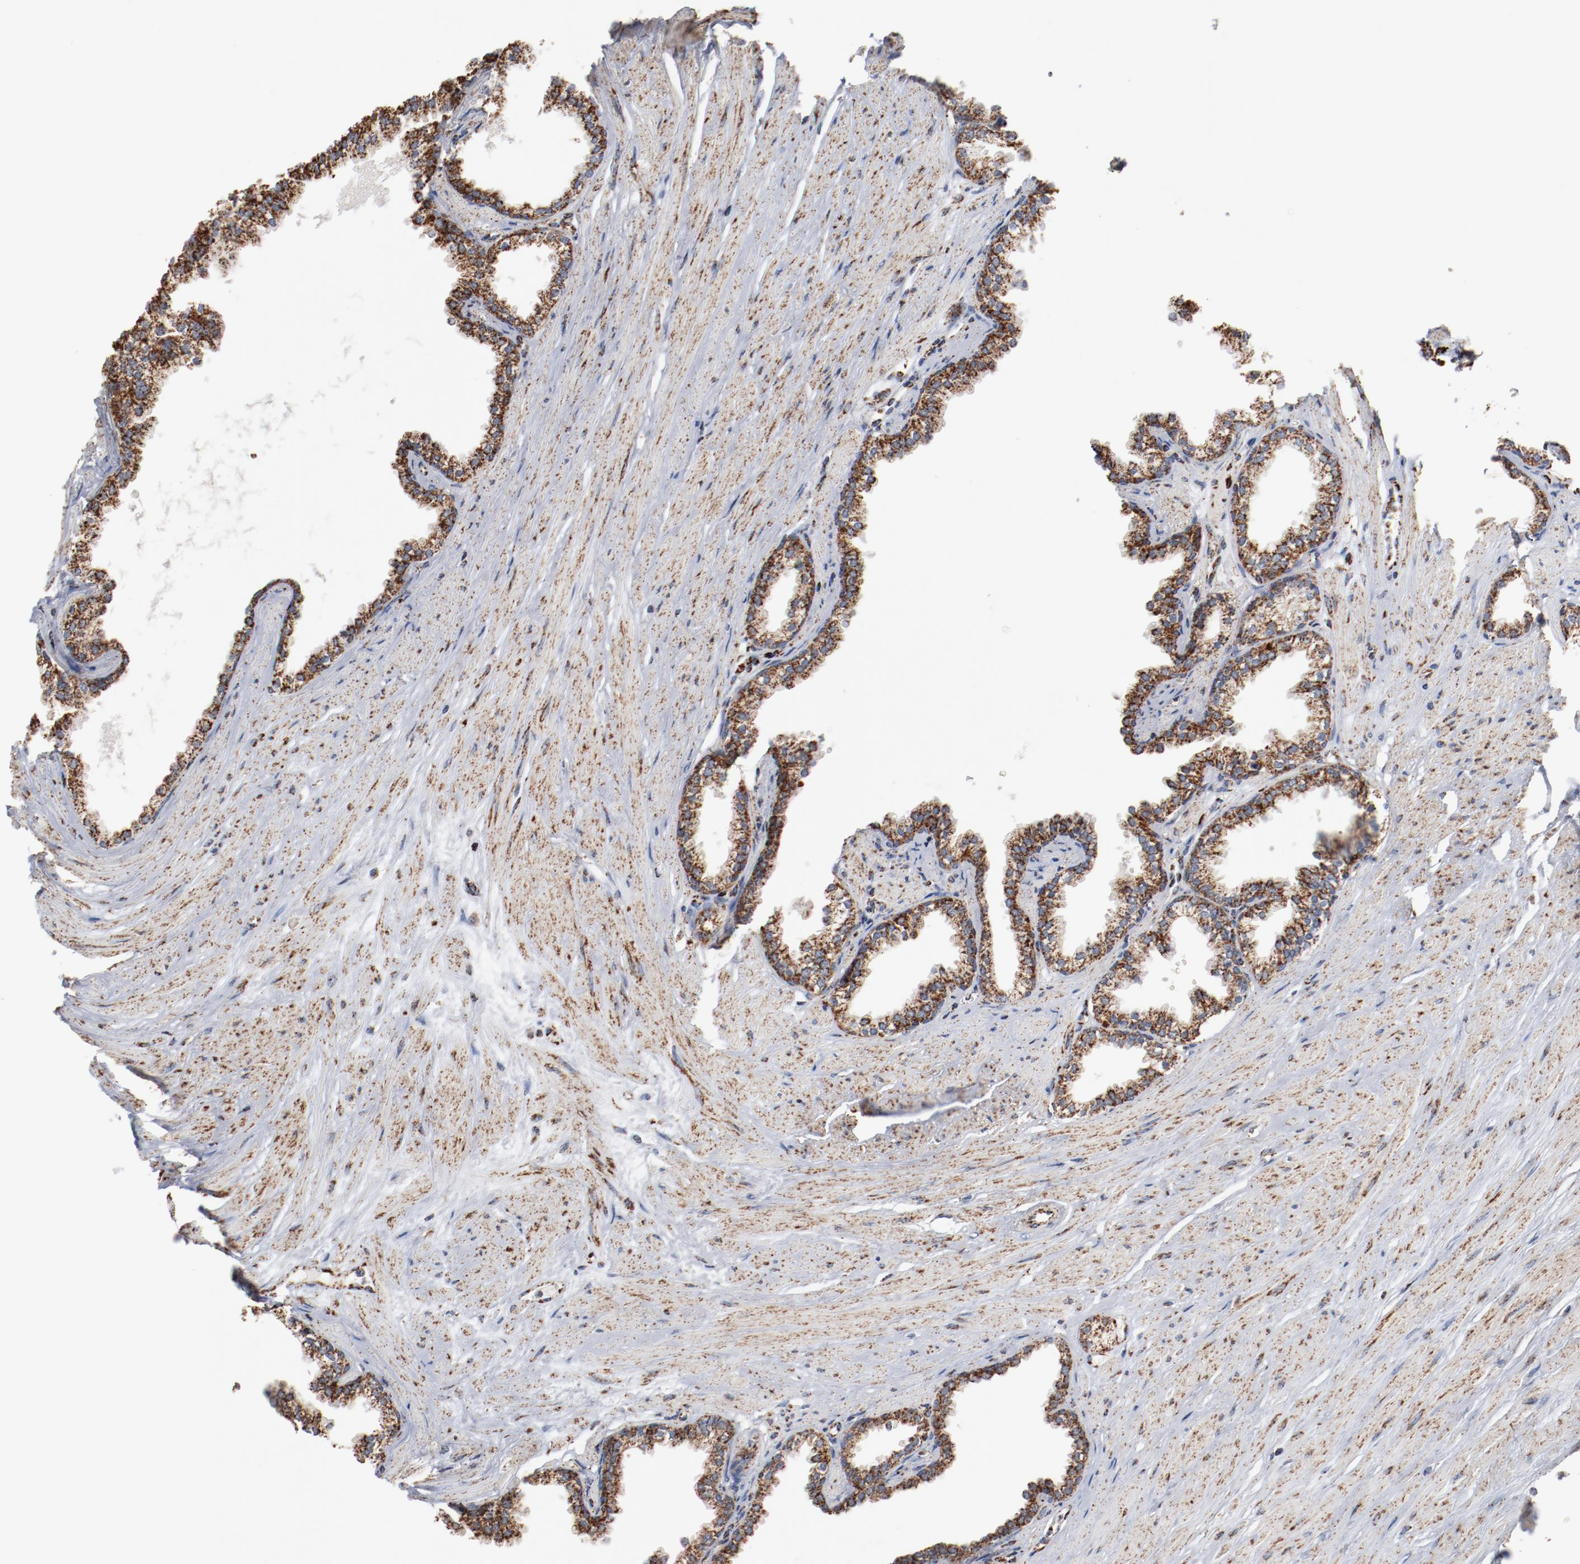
{"staining": {"intensity": "strong", "quantity": ">75%", "location": "cytoplasmic/membranous"}, "tissue": "prostate", "cell_type": "Glandular cells", "image_type": "normal", "snomed": [{"axis": "morphology", "description": "Normal tissue, NOS"}, {"axis": "topography", "description": "Prostate"}], "caption": "Prostate stained with DAB (3,3'-diaminobenzidine) immunohistochemistry demonstrates high levels of strong cytoplasmic/membranous positivity in approximately >75% of glandular cells.", "gene": "NDUFS4", "patient": {"sex": "male", "age": 64}}